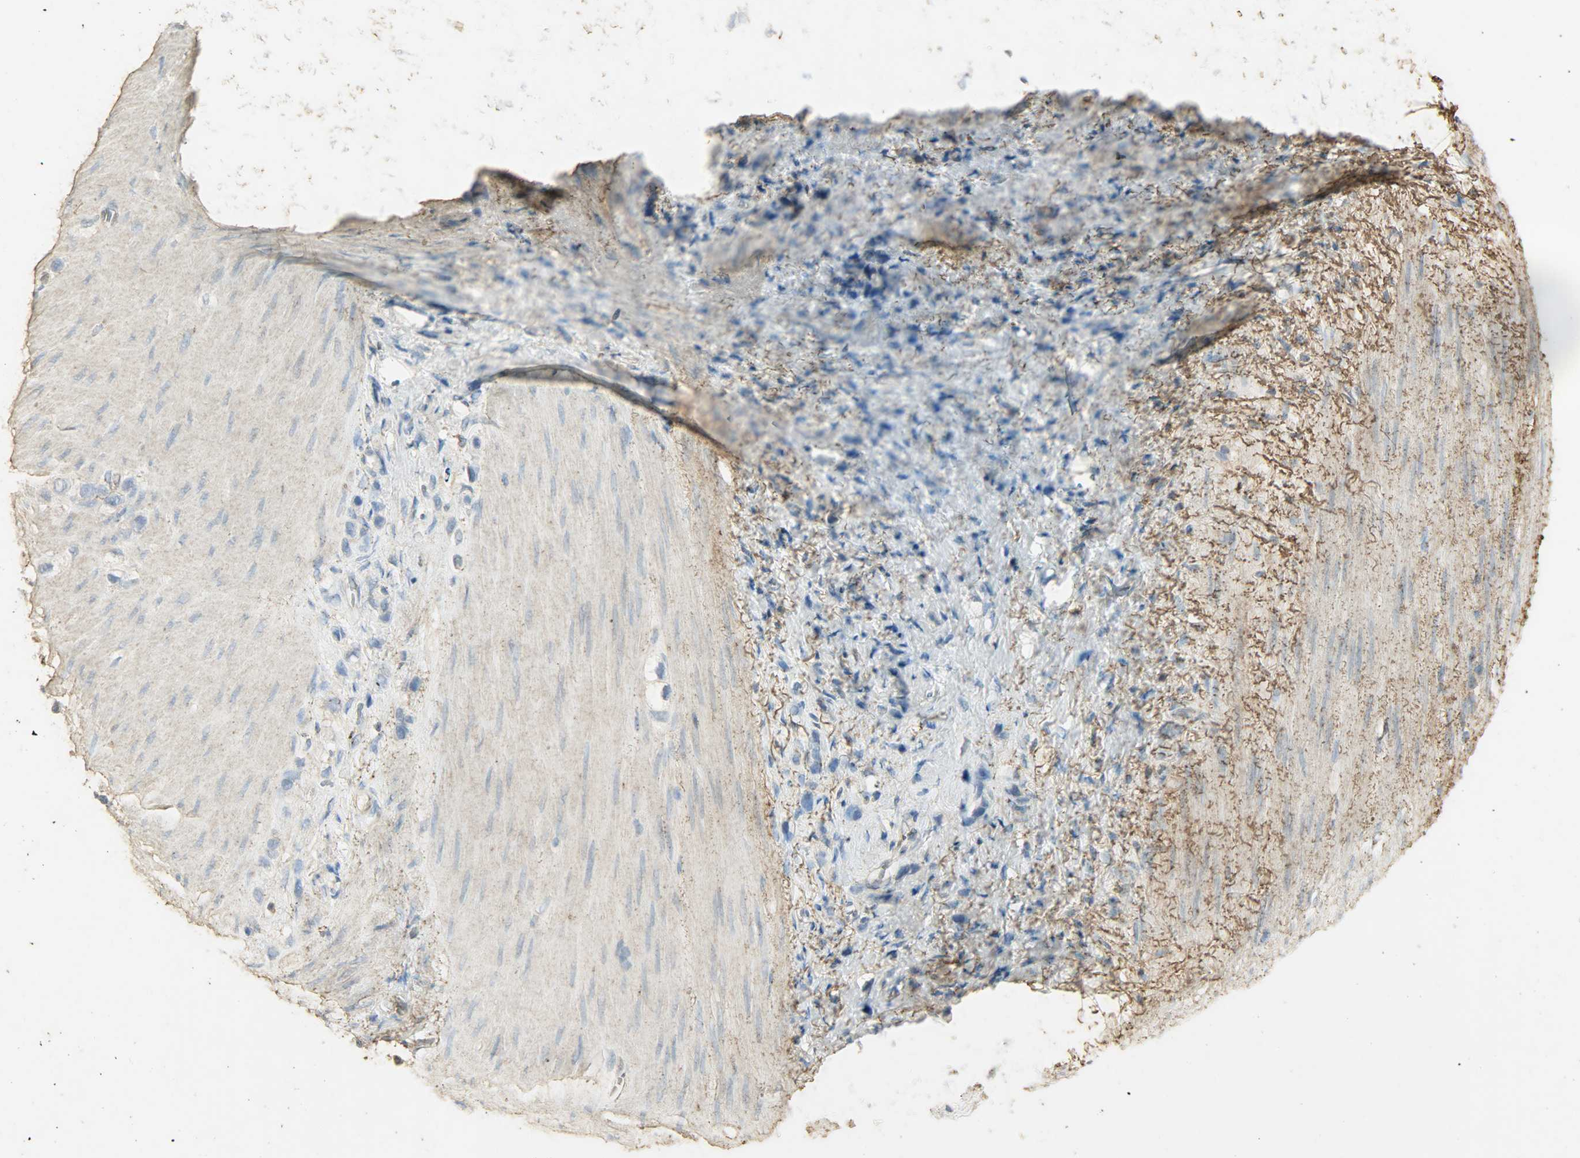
{"staining": {"intensity": "negative", "quantity": "none", "location": "none"}, "tissue": "stomach cancer", "cell_type": "Tumor cells", "image_type": "cancer", "snomed": [{"axis": "morphology", "description": "Normal tissue, NOS"}, {"axis": "morphology", "description": "Adenocarcinoma, NOS"}, {"axis": "morphology", "description": "Adenocarcinoma, High grade"}, {"axis": "topography", "description": "Stomach, upper"}, {"axis": "topography", "description": "Stomach"}], "caption": "Immunohistochemistry histopathology image of neoplastic tissue: human stomach cancer stained with DAB demonstrates no significant protein staining in tumor cells.", "gene": "ASB9", "patient": {"sex": "female", "age": 65}}